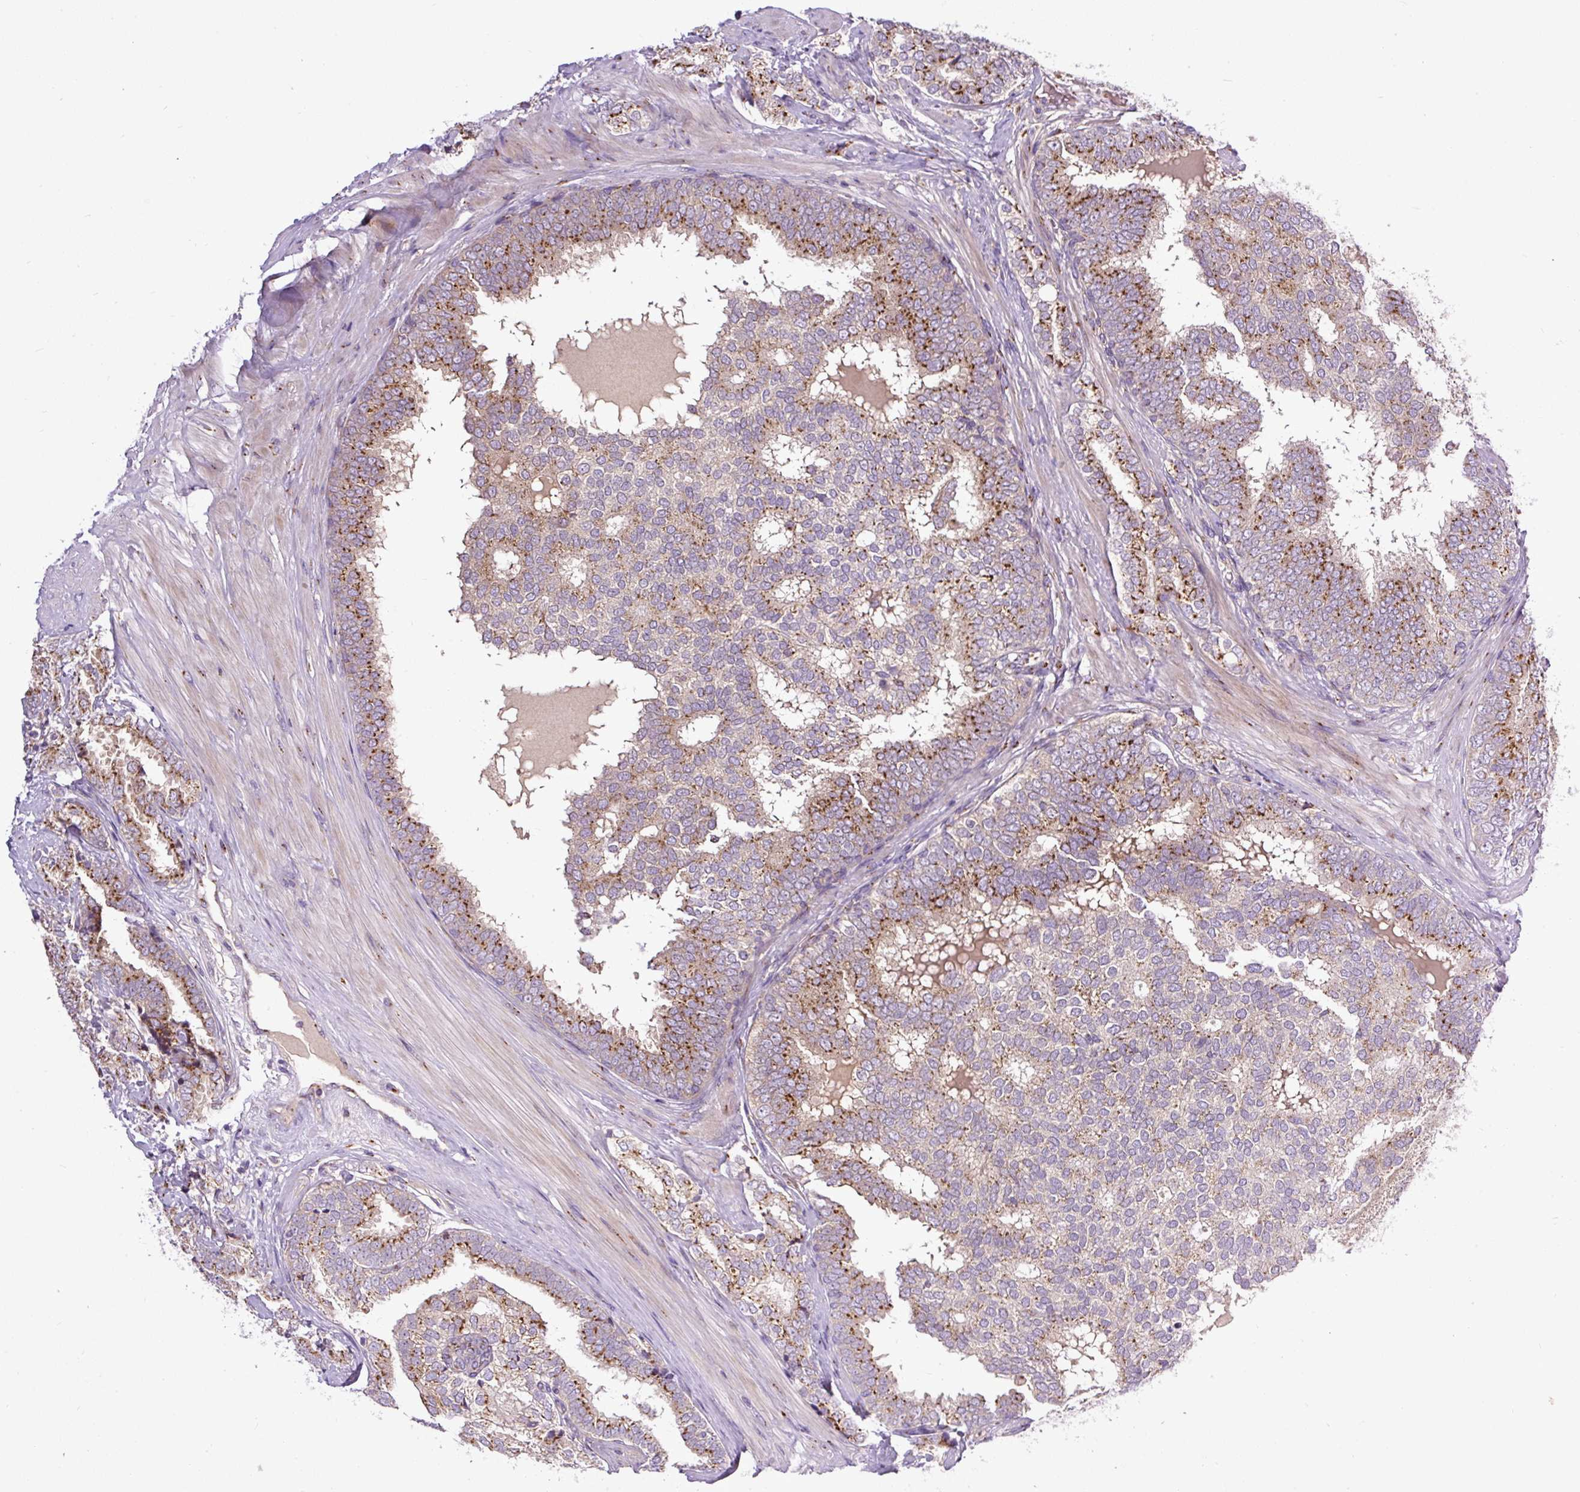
{"staining": {"intensity": "strong", "quantity": "25%-75%", "location": "cytoplasmic/membranous"}, "tissue": "prostate cancer", "cell_type": "Tumor cells", "image_type": "cancer", "snomed": [{"axis": "morphology", "description": "Adenocarcinoma, High grade"}, {"axis": "topography", "description": "Prostate"}], "caption": "Tumor cells demonstrate strong cytoplasmic/membranous positivity in approximately 25%-75% of cells in prostate adenocarcinoma (high-grade).", "gene": "MSMP", "patient": {"sex": "male", "age": 72}}